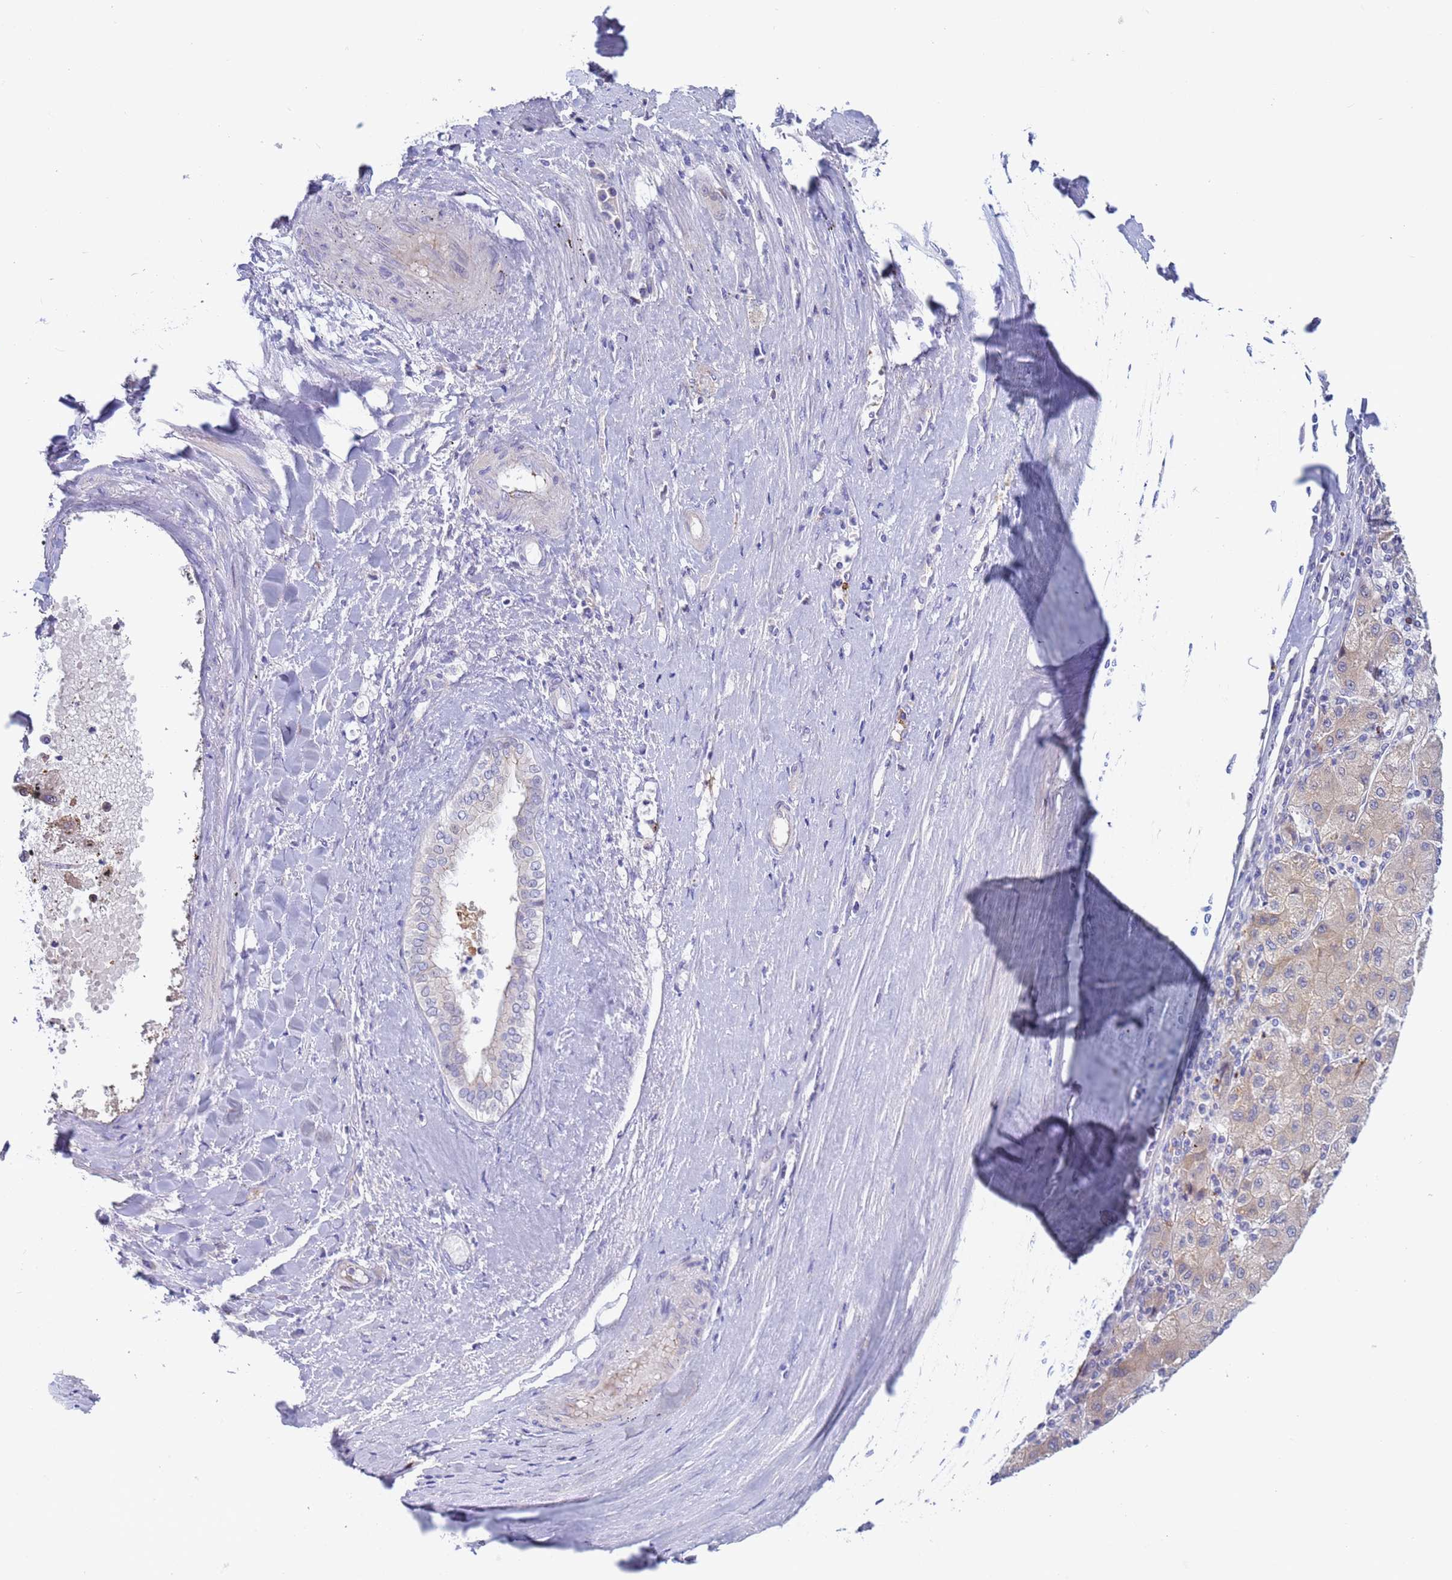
{"staining": {"intensity": "weak", "quantity": "<25%", "location": "cytoplasmic/membranous"}, "tissue": "liver cancer", "cell_type": "Tumor cells", "image_type": "cancer", "snomed": [{"axis": "morphology", "description": "Carcinoma, Hepatocellular, NOS"}, {"axis": "topography", "description": "Liver"}], "caption": "Immunohistochemical staining of human liver hepatocellular carcinoma reveals no significant staining in tumor cells. Nuclei are stained in blue.", "gene": "C4orf46", "patient": {"sex": "male", "age": 72}}